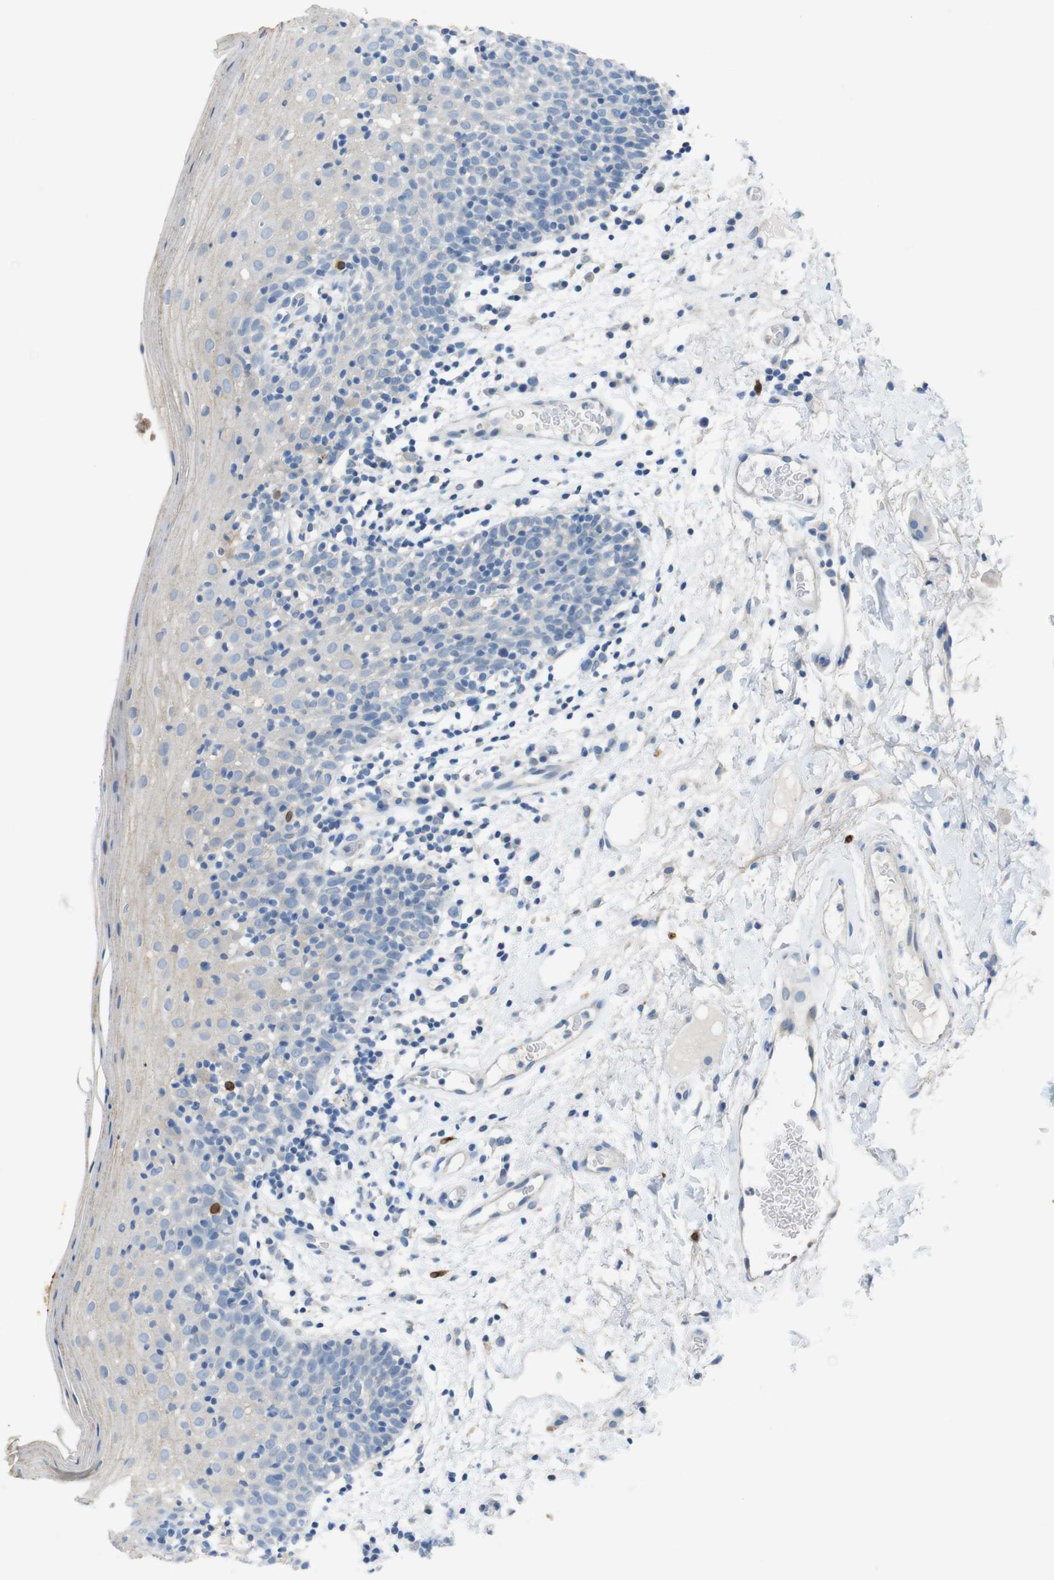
{"staining": {"intensity": "negative", "quantity": "none", "location": "none"}, "tissue": "oral mucosa", "cell_type": "Squamous epithelial cells", "image_type": "normal", "snomed": [{"axis": "morphology", "description": "Normal tissue, NOS"}, {"axis": "morphology", "description": "Squamous cell carcinoma, NOS"}, {"axis": "topography", "description": "Skeletal muscle"}, {"axis": "topography", "description": "Oral tissue"}], "caption": "Immunohistochemical staining of normal oral mucosa displays no significant staining in squamous epithelial cells.", "gene": "TJP3", "patient": {"sex": "male", "age": 71}}